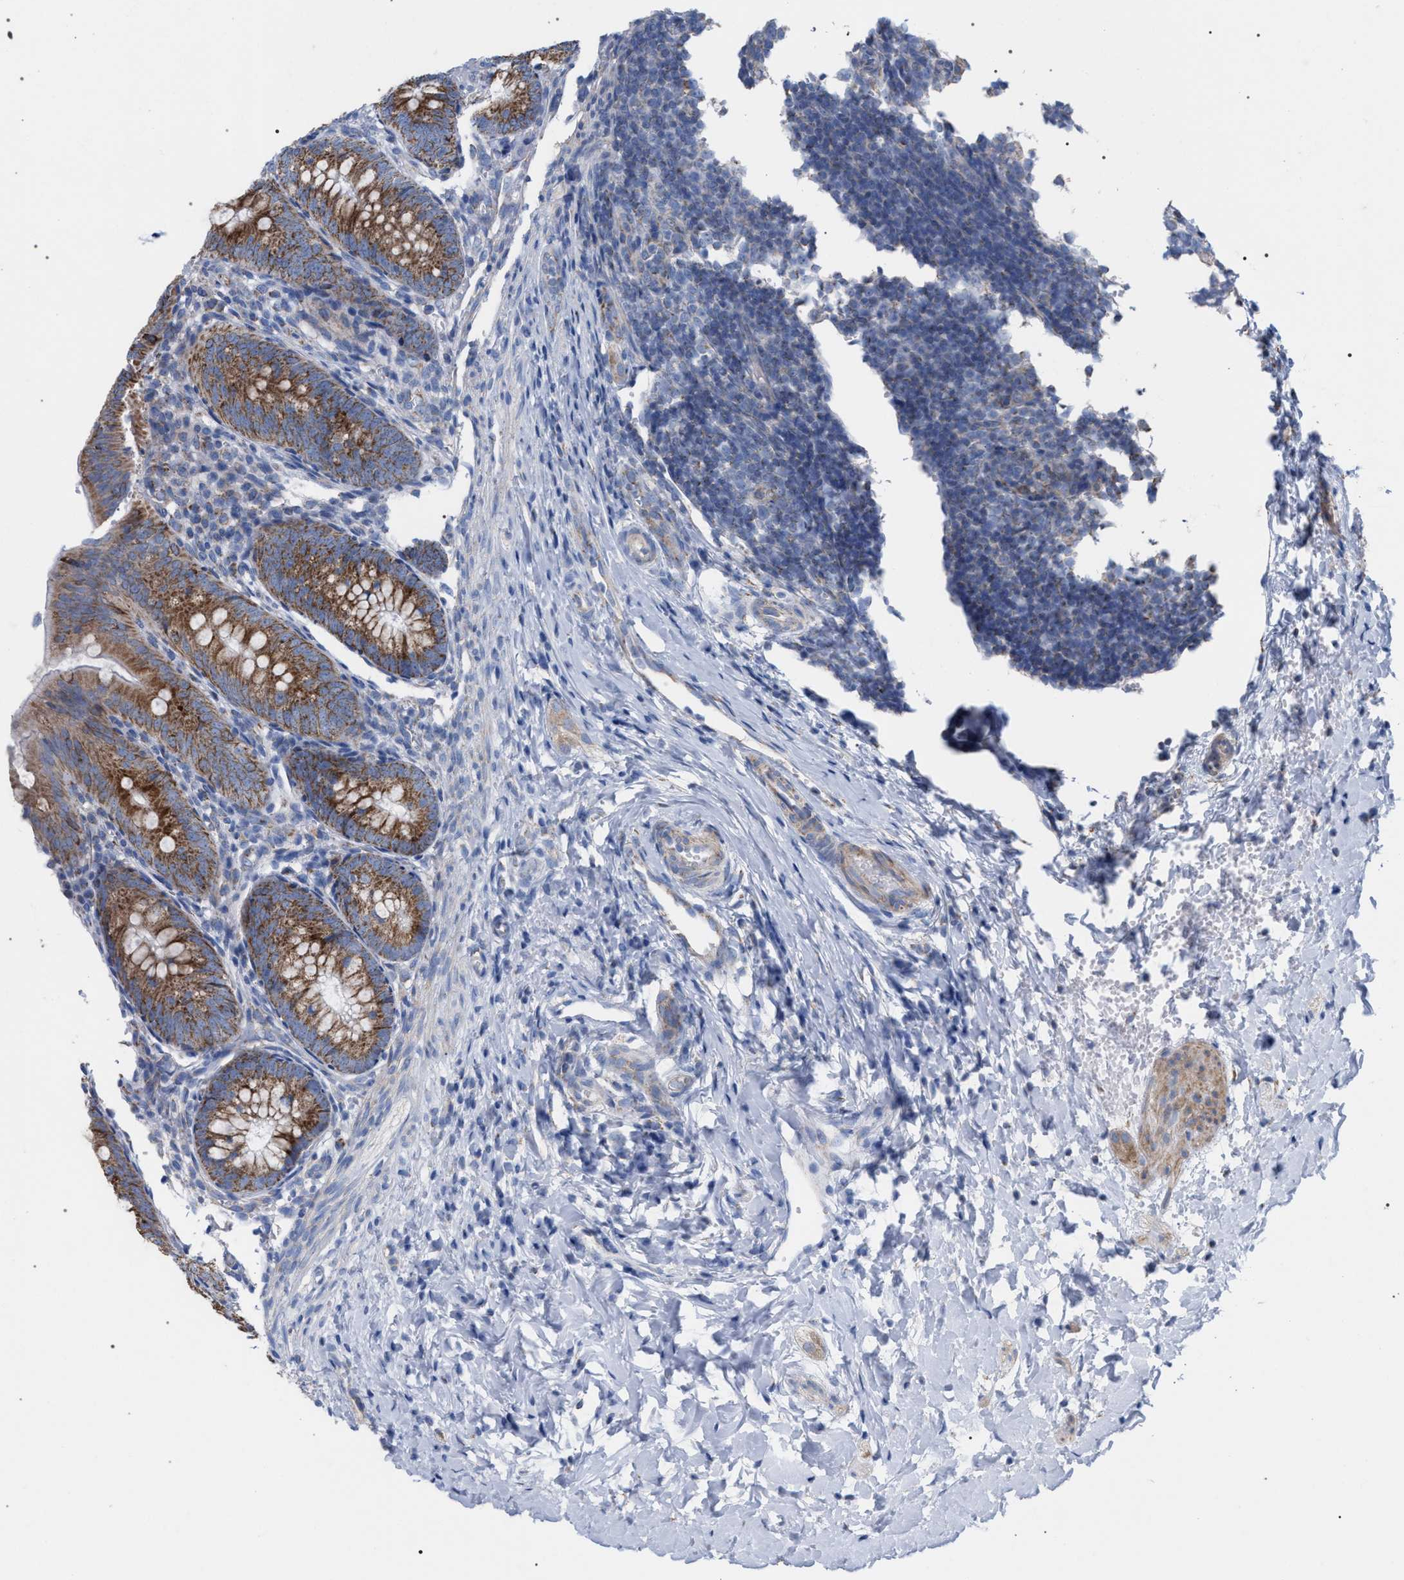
{"staining": {"intensity": "moderate", "quantity": ">75%", "location": "cytoplasmic/membranous"}, "tissue": "appendix", "cell_type": "Glandular cells", "image_type": "normal", "snomed": [{"axis": "morphology", "description": "Normal tissue, NOS"}, {"axis": "topography", "description": "Appendix"}], "caption": "Protein staining reveals moderate cytoplasmic/membranous positivity in about >75% of glandular cells in benign appendix.", "gene": "ECI2", "patient": {"sex": "male", "age": 1}}